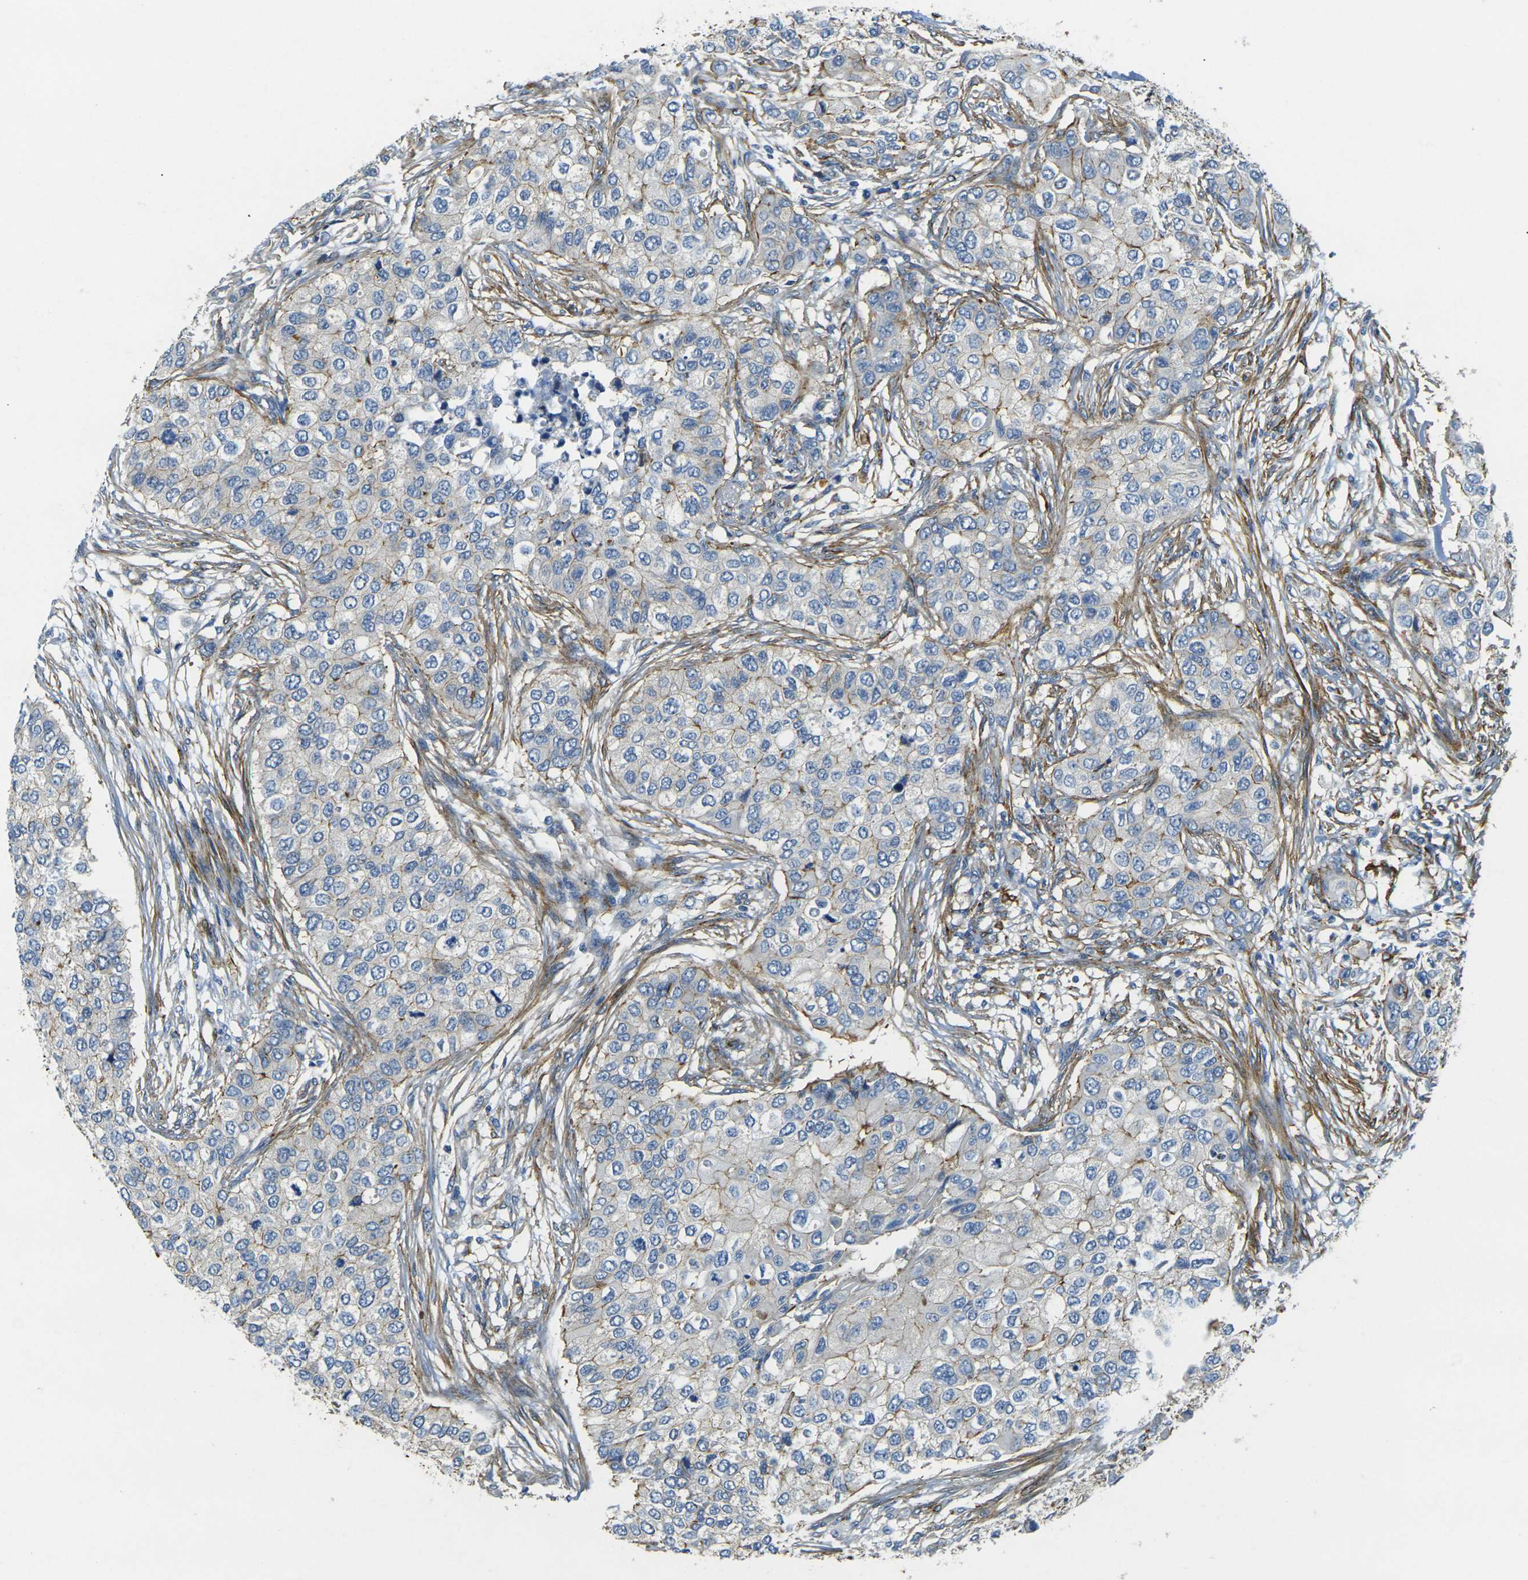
{"staining": {"intensity": "weak", "quantity": "<25%", "location": "cytoplasmic/membranous"}, "tissue": "breast cancer", "cell_type": "Tumor cells", "image_type": "cancer", "snomed": [{"axis": "morphology", "description": "Normal tissue, NOS"}, {"axis": "morphology", "description": "Duct carcinoma"}, {"axis": "topography", "description": "Breast"}], "caption": "Immunohistochemistry photomicrograph of breast cancer (invasive ductal carcinoma) stained for a protein (brown), which demonstrates no staining in tumor cells.", "gene": "EPHA7", "patient": {"sex": "female", "age": 49}}